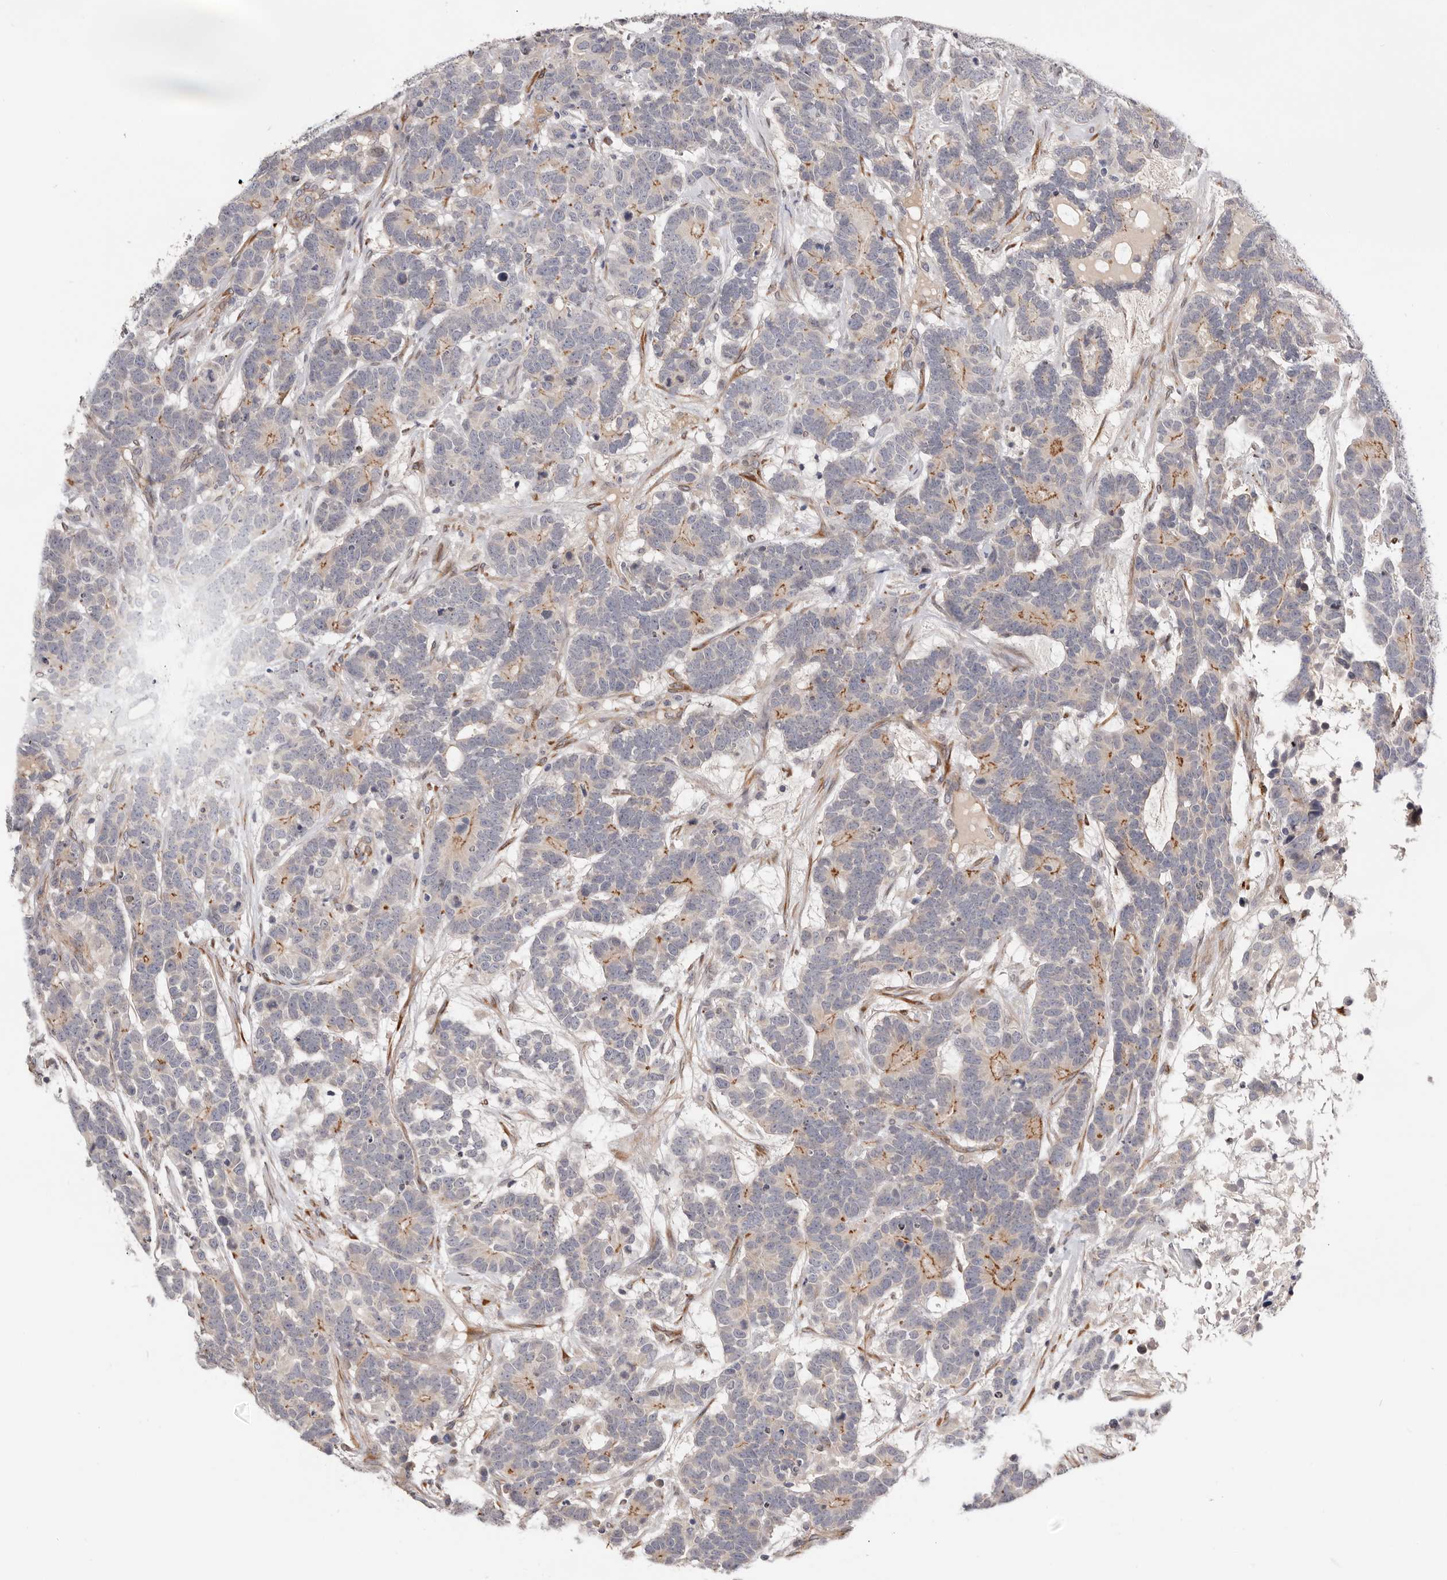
{"staining": {"intensity": "moderate", "quantity": "<25%", "location": "cytoplasmic/membranous"}, "tissue": "testis cancer", "cell_type": "Tumor cells", "image_type": "cancer", "snomed": [{"axis": "morphology", "description": "Carcinoma, Embryonal, NOS"}, {"axis": "topography", "description": "Testis"}], "caption": "Testis cancer (embryonal carcinoma) tissue exhibits moderate cytoplasmic/membranous expression in approximately <25% of tumor cells The protein is shown in brown color, while the nuclei are stained blue.", "gene": "USH1C", "patient": {"sex": "male", "age": 26}}